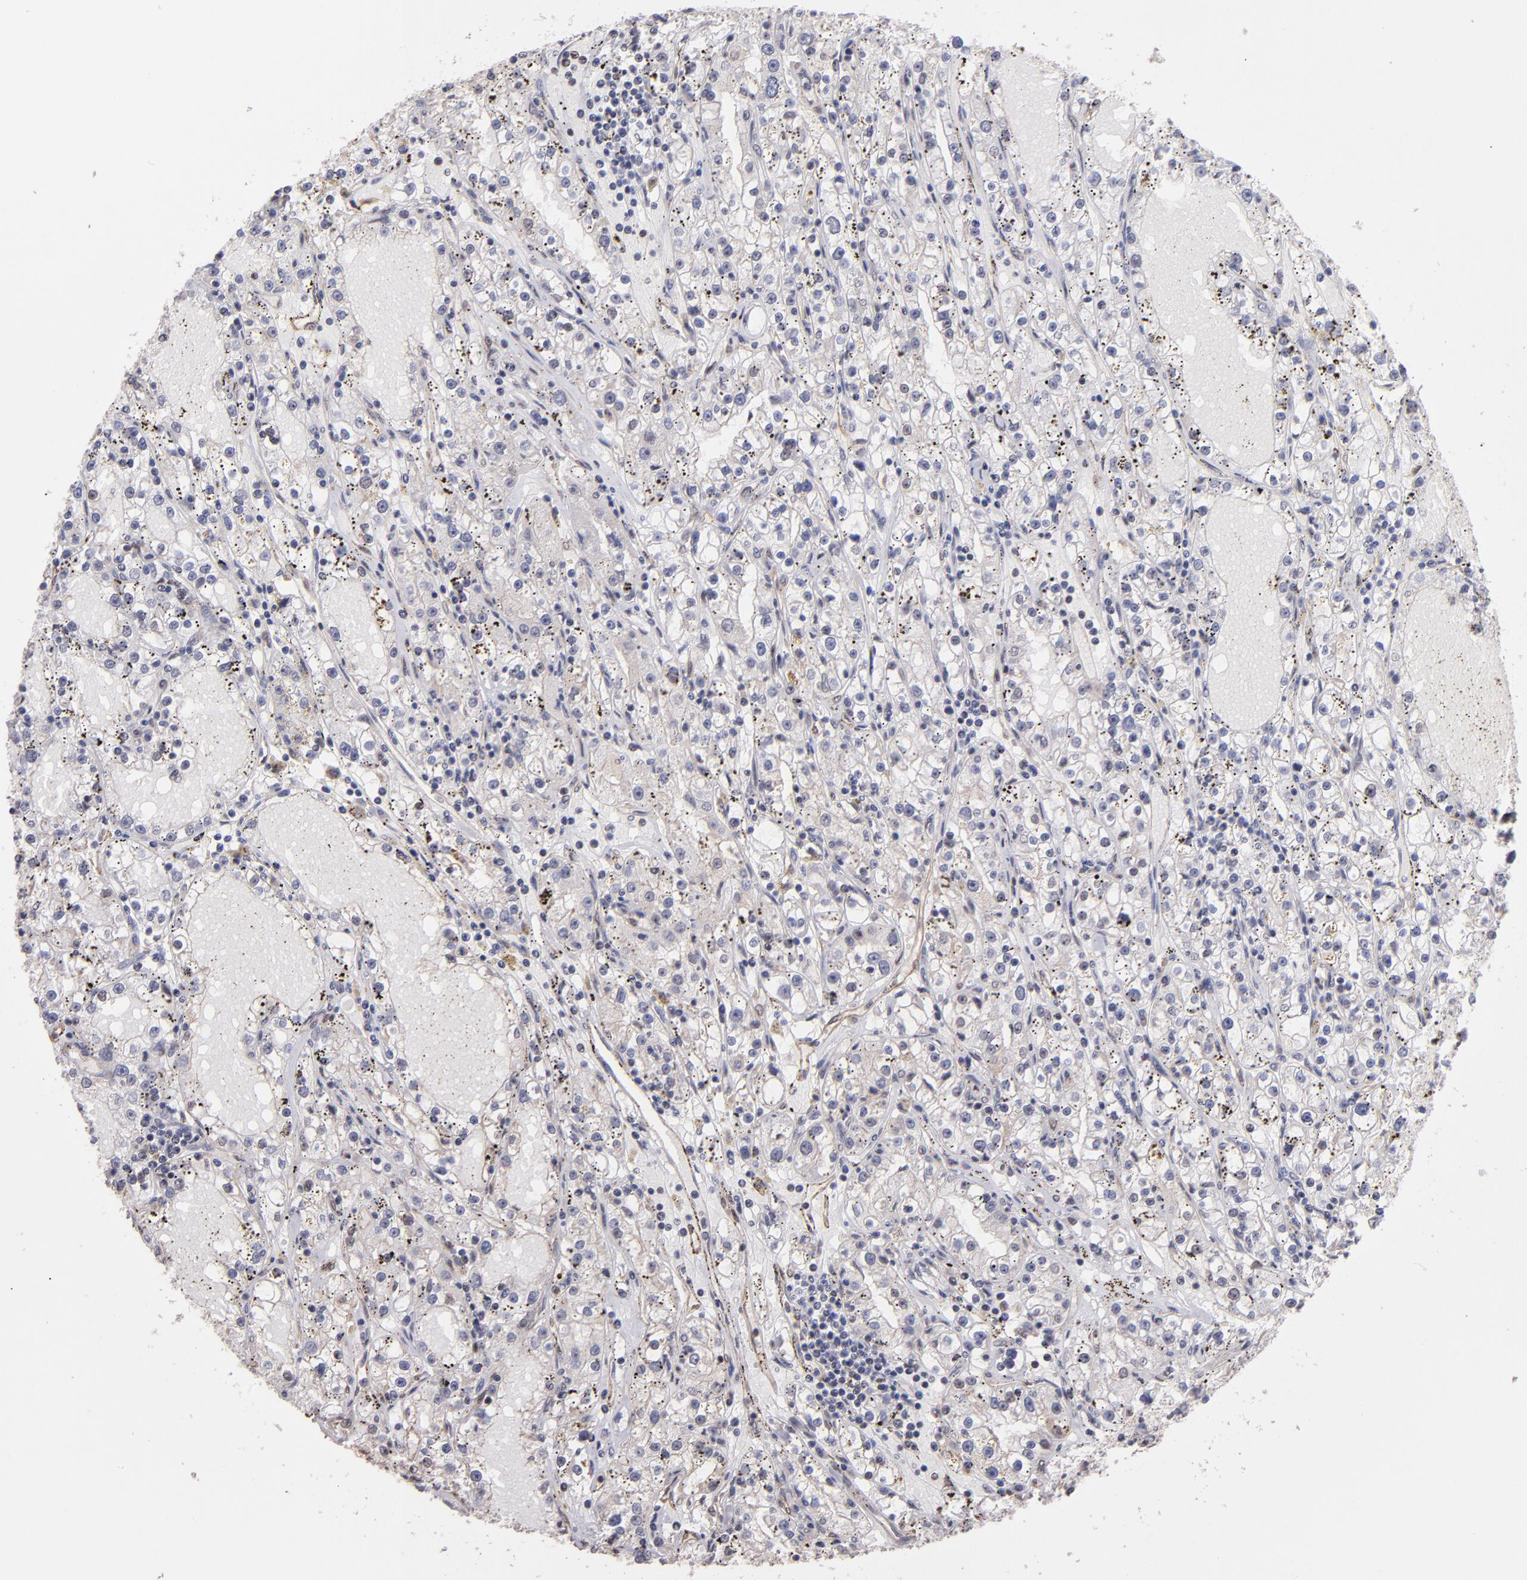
{"staining": {"intensity": "negative", "quantity": "none", "location": "none"}, "tissue": "renal cancer", "cell_type": "Tumor cells", "image_type": "cancer", "snomed": [{"axis": "morphology", "description": "Adenocarcinoma, NOS"}, {"axis": "topography", "description": "Kidney"}], "caption": "Micrograph shows no protein positivity in tumor cells of renal cancer (adenocarcinoma) tissue.", "gene": "TERF2", "patient": {"sex": "male", "age": 56}}